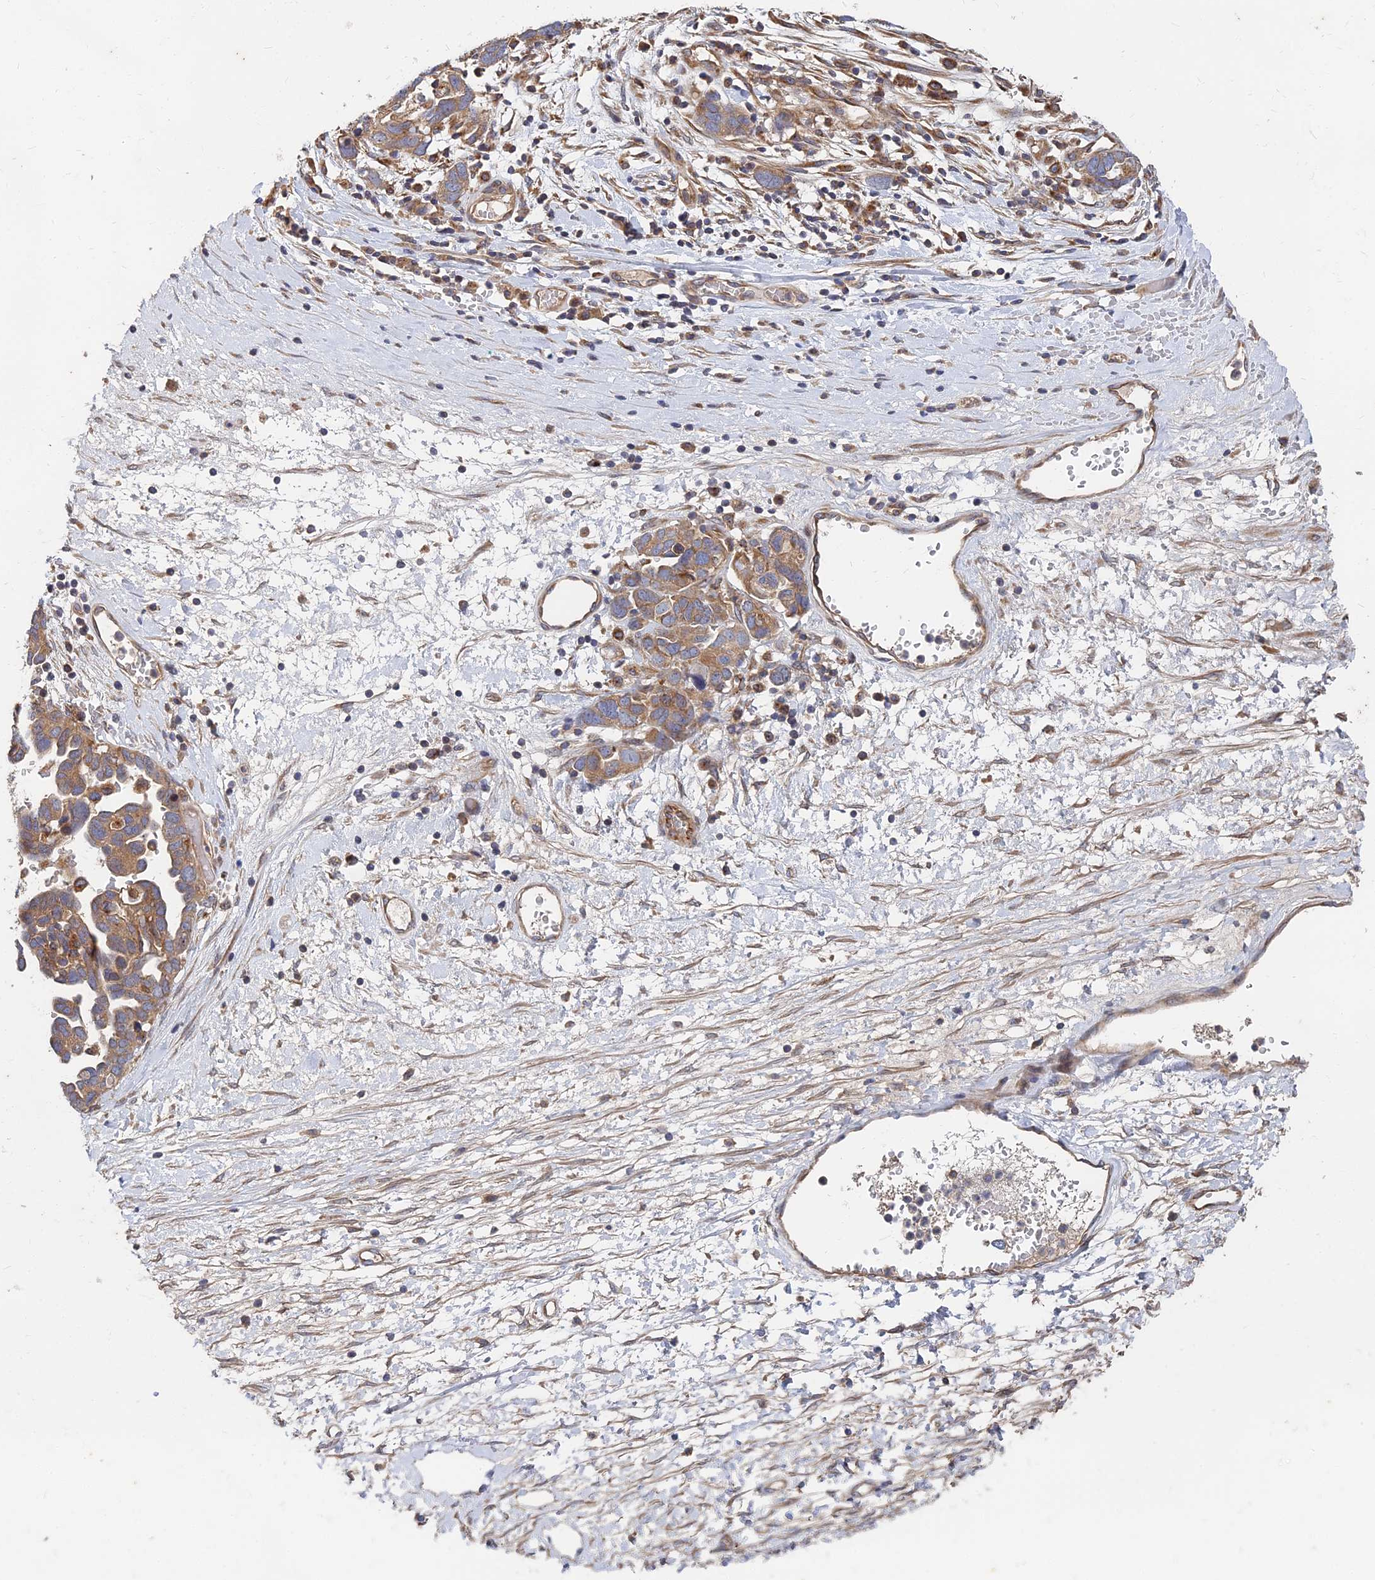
{"staining": {"intensity": "moderate", "quantity": ">75%", "location": "cytoplasmic/membranous"}, "tissue": "ovarian cancer", "cell_type": "Tumor cells", "image_type": "cancer", "snomed": [{"axis": "morphology", "description": "Cystadenocarcinoma, serous, NOS"}, {"axis": "topography", "description": "Ovary"}], "caption": "Ovarian cancer stained with immunohistochemistry reveals moderate cytoplasmic/membranous expression in about >75% of tumor cells.", "gene": "CCZ1", "patient": {"sex": "female", "age": 54}}